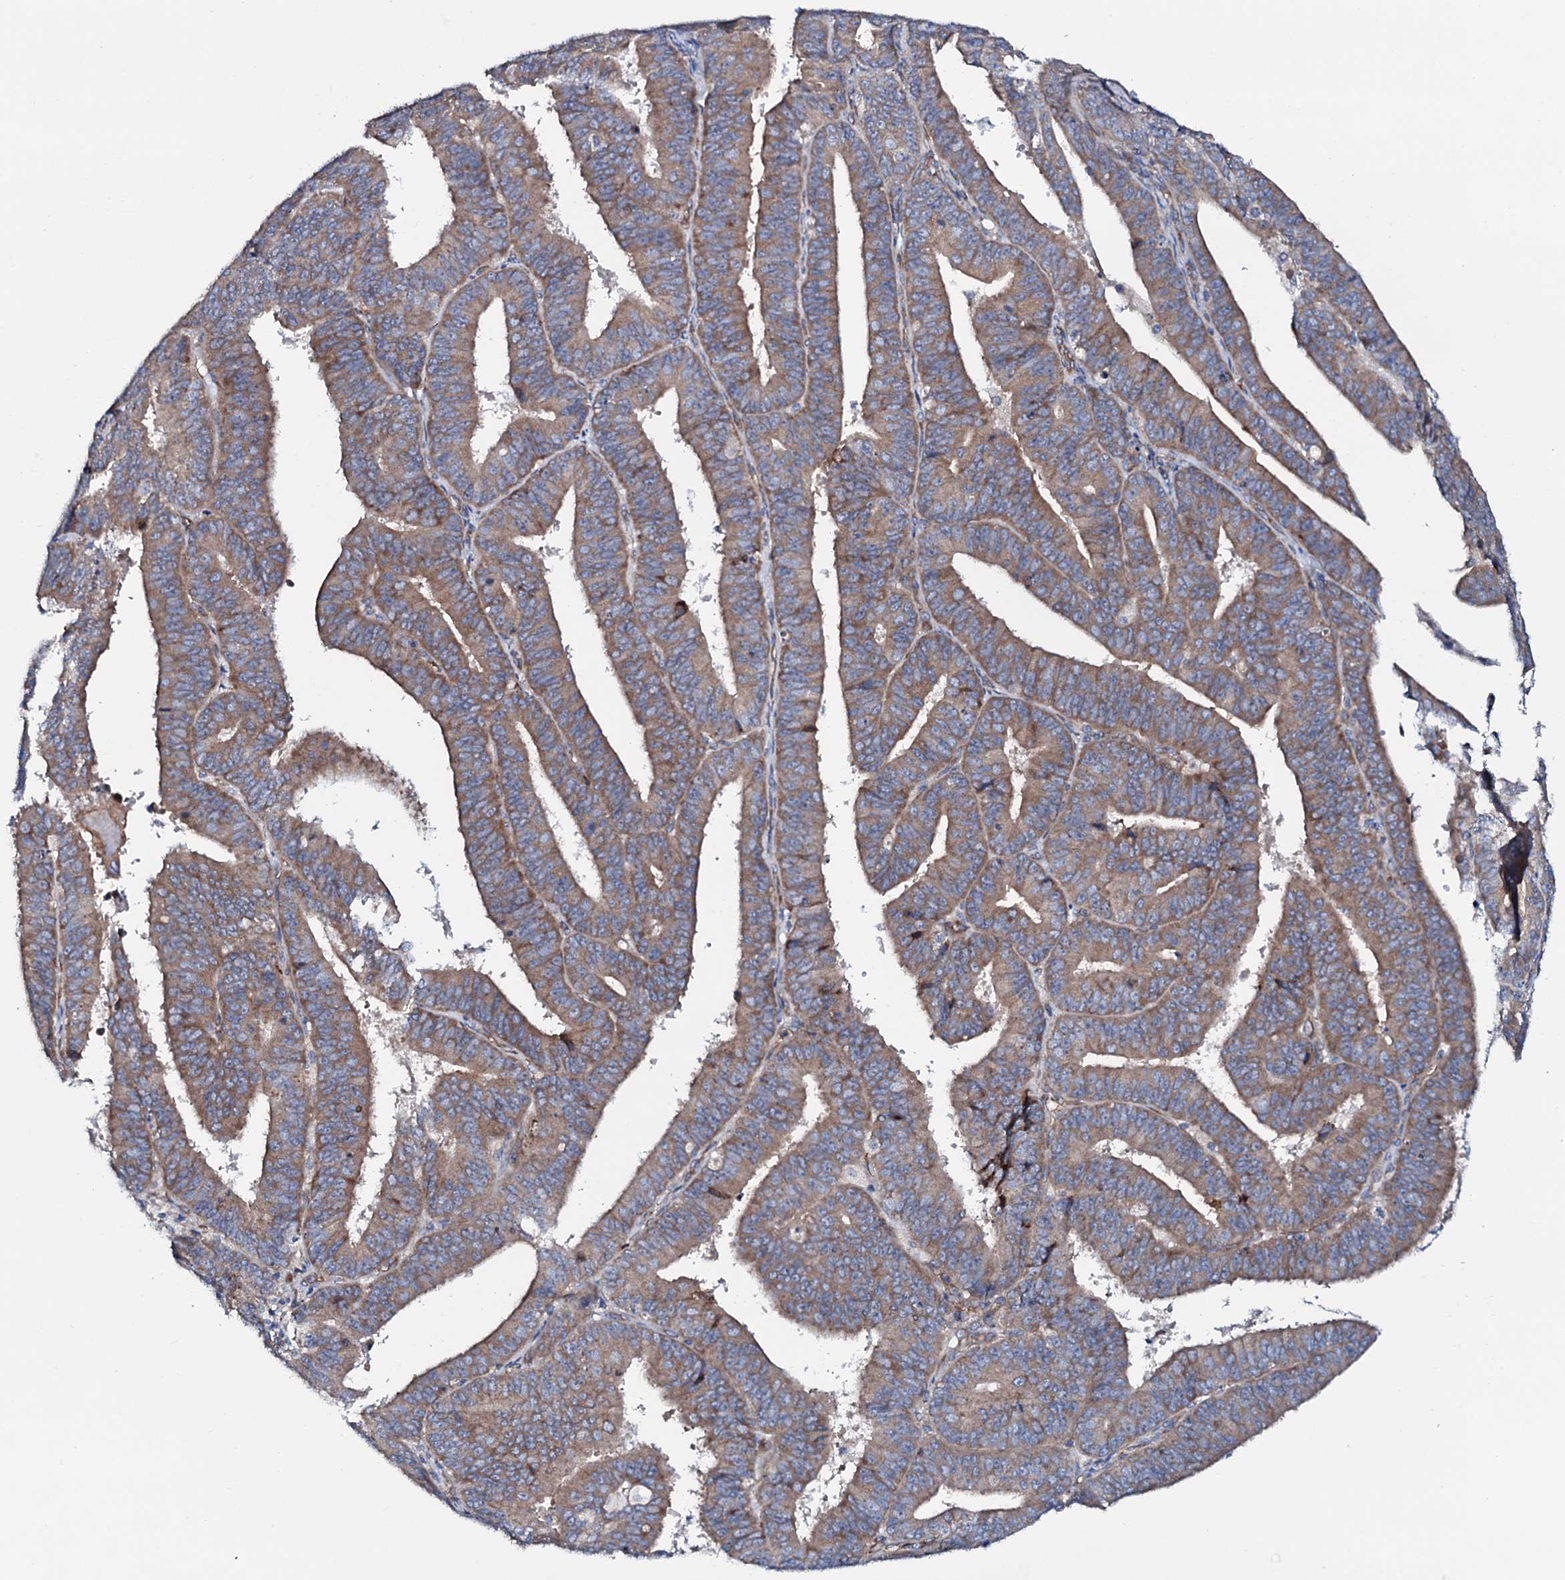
{"staining": {"intensity": "moderate", "quantity": ">75%", "location": "cytoplasmic/membranous"}, "tissue": "endometrial cancer", "cell_type": "Tumor cells", "image_type": "cancer", "snomed": [{"axis": "morphology", "description": "Adenocarcinoma, NOS"}, {"axis": "topography", "description": "Endometrium"}], "caption": "Endometrial adenocarcinoma was stained to show a protein in brown. There is medium levels of moderate cytoplasmic/membranous positivity in approximately >75% of tumor cells.", "gene": "STARD13", "patient": {"sex": "female", "age": 73}}